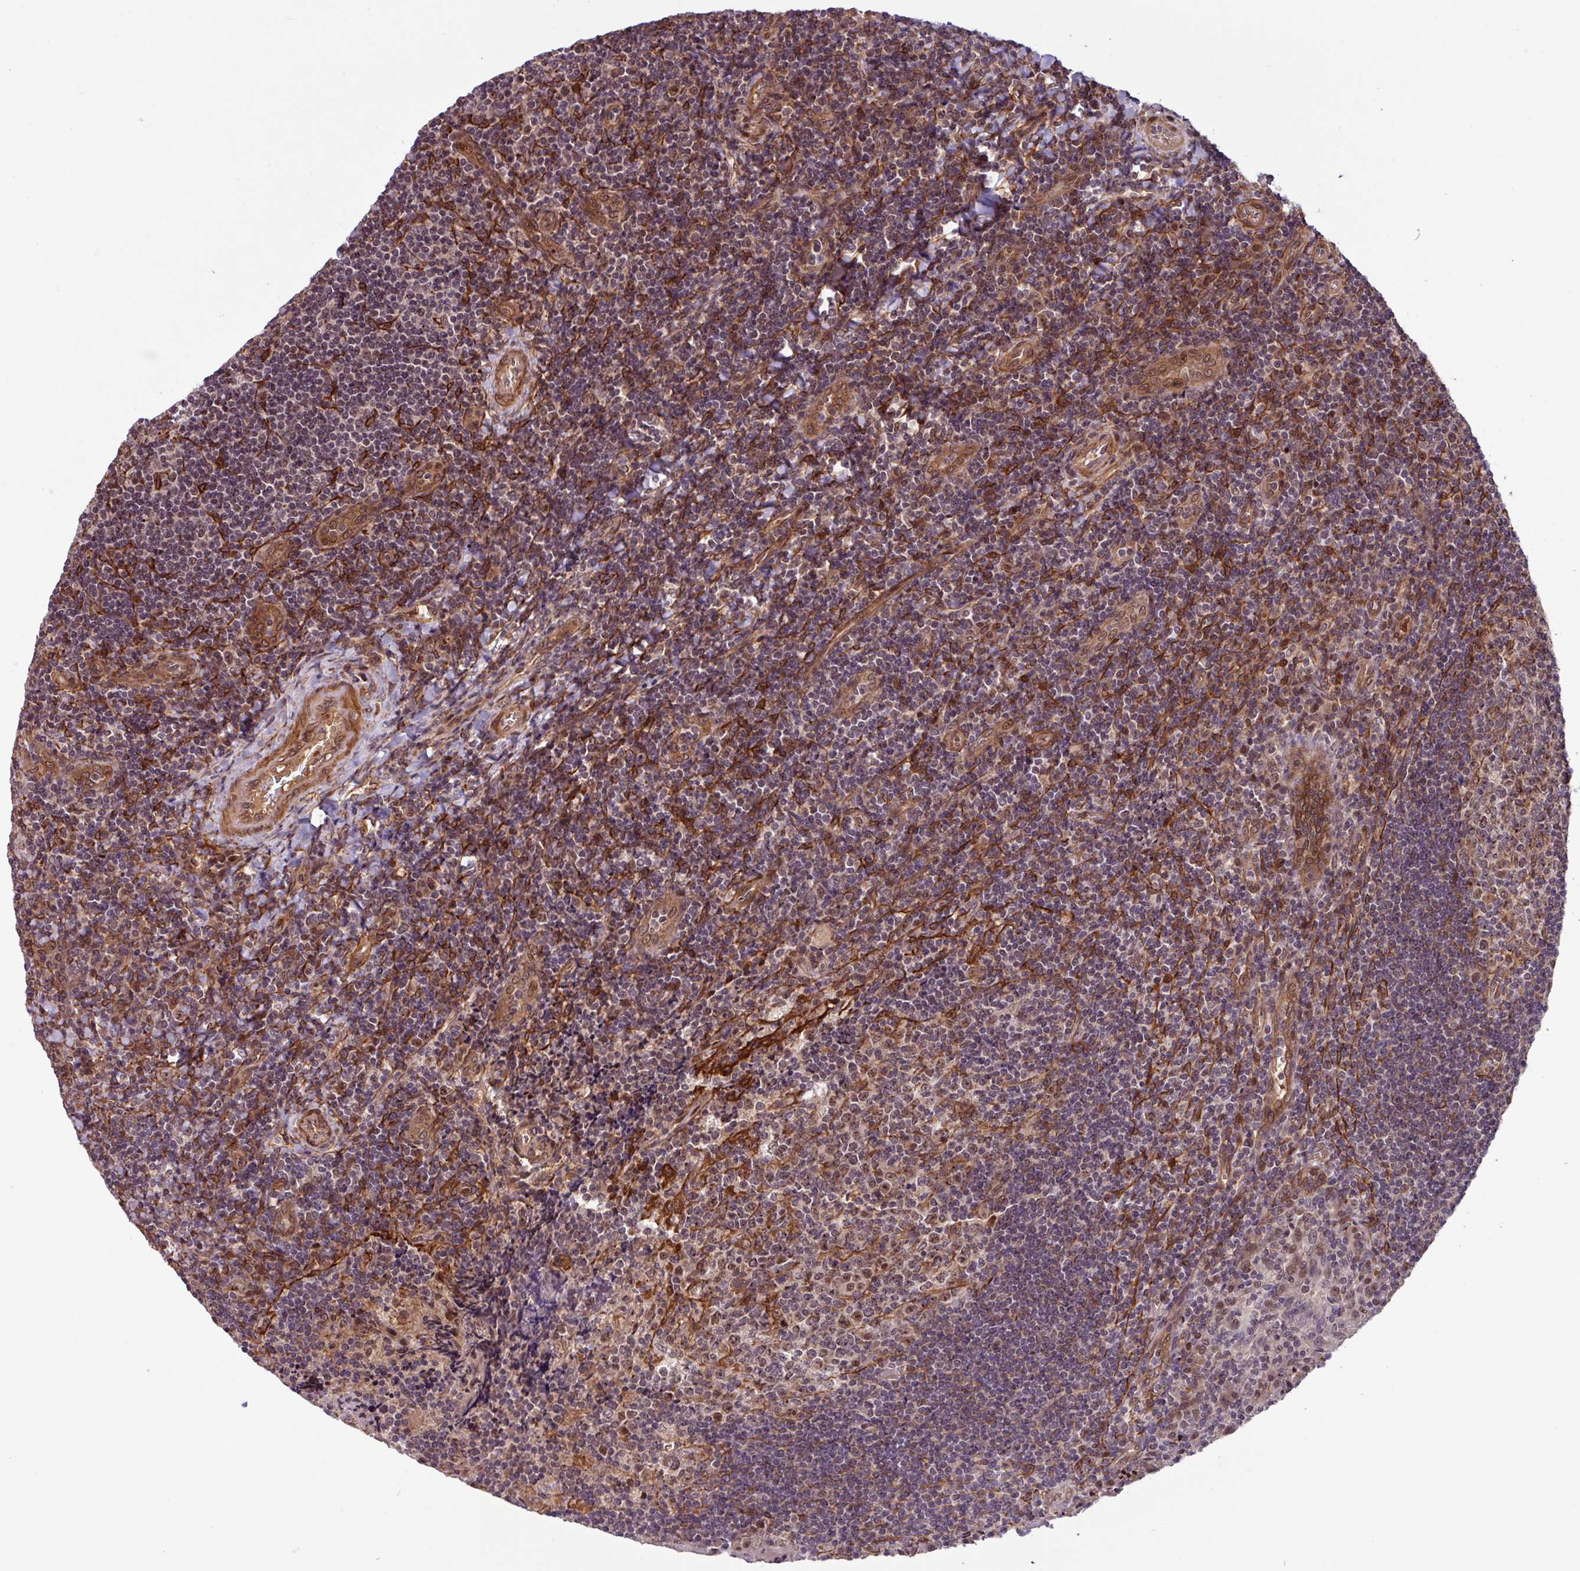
{"staining": {"intensity": "strong", "quantity": "25%-75%", "location": "cytoplasmic/membranous"}, "tissue": "tonsil", "cell_type": "Germinal center cells", "image_type": "normal", "snomed": [{"axis": "morphology", "description": "Normal tissue, NOS"}, {"axis": "topography", "description": "Tonsil"}], "caption": "Protein analysis of normal tonsil displays strong cytoplasmic/membranous staining in about 25%-75% of germinal center cells. Using DAB (brown) and hematoxylin (blue) stains, captured at high magnification using brightfield microscopy.", "gene": "C7orf50", "patient": {"sex": "male", "age": 17}}